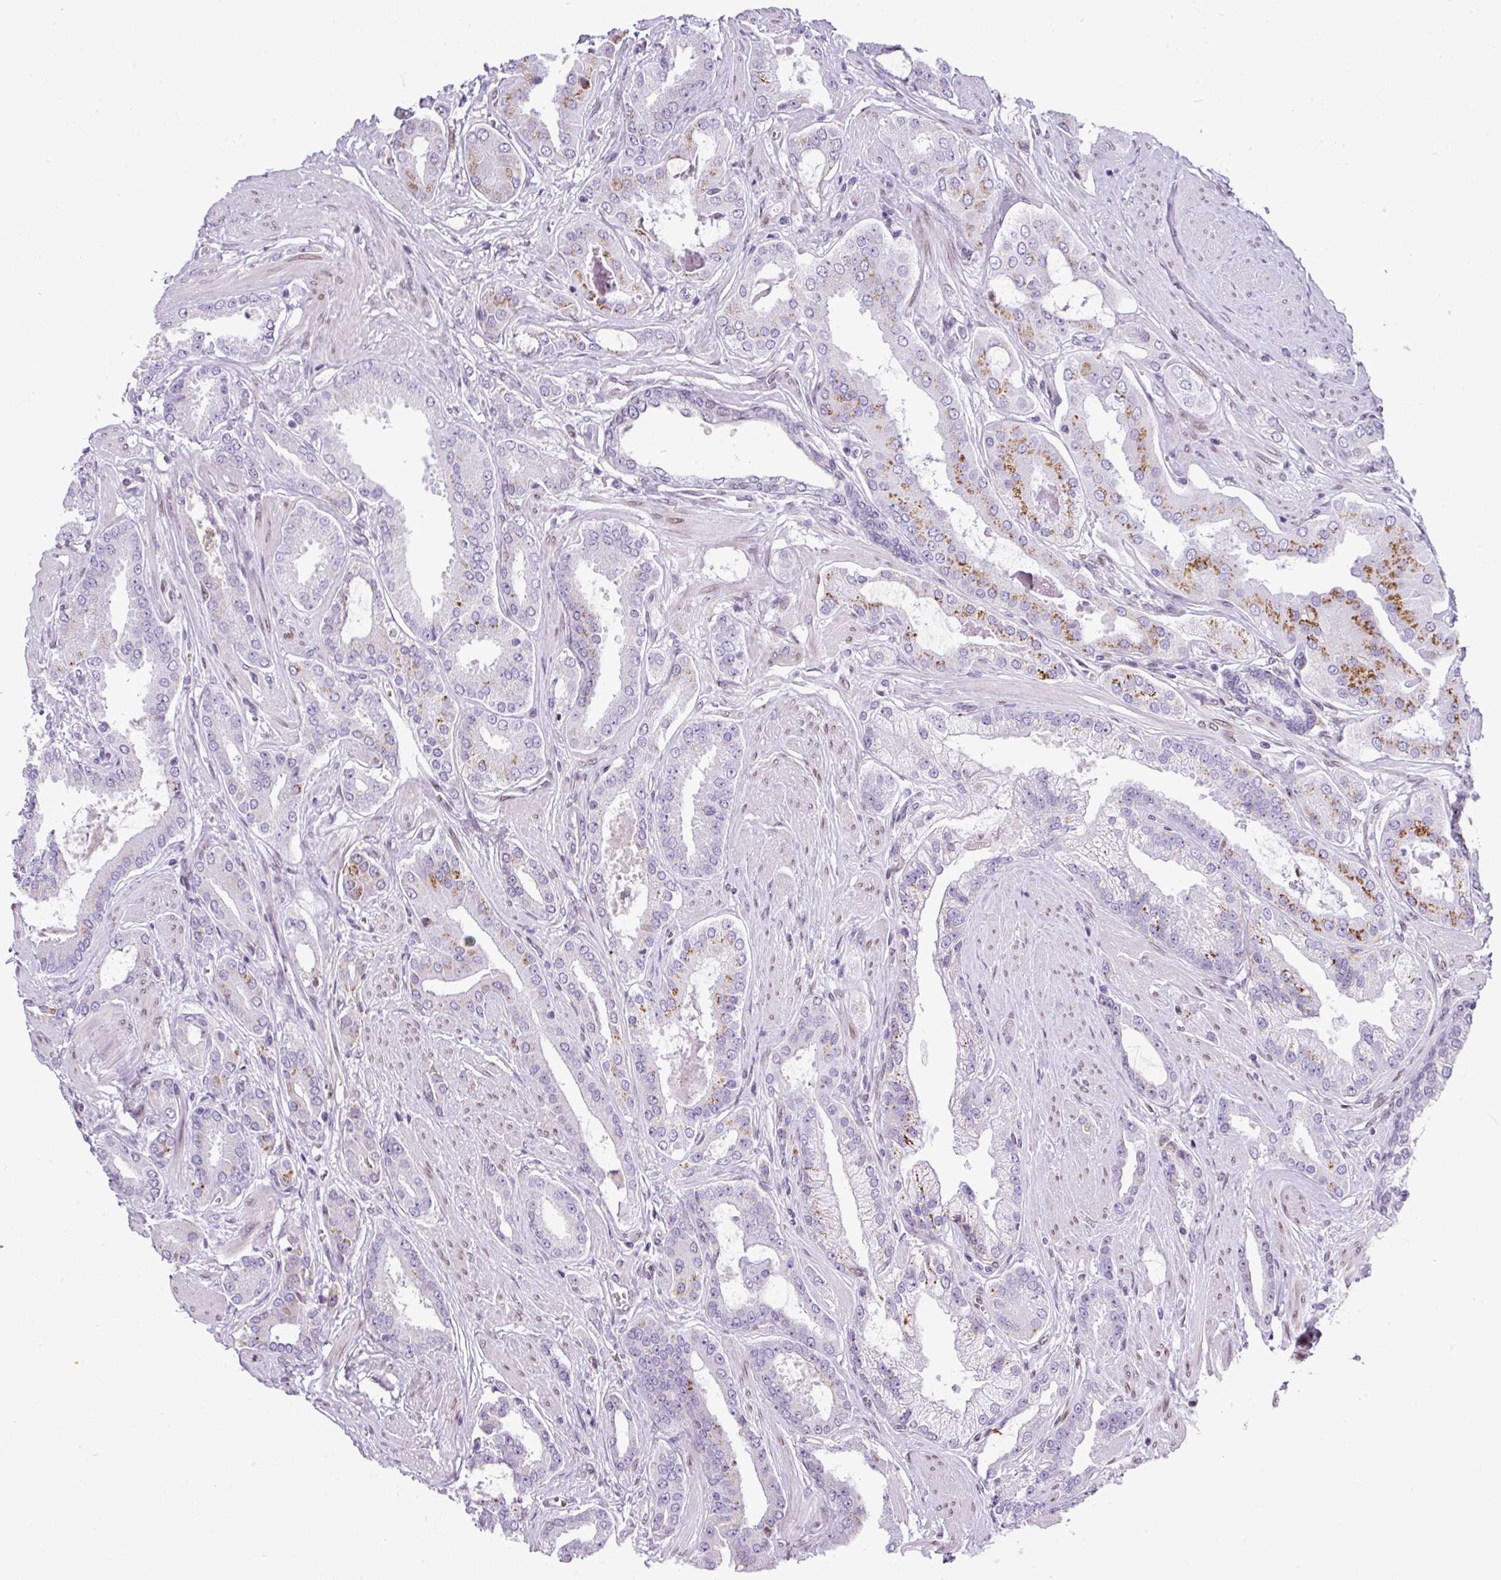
{"staining": {"intensity": "moderate", "quantity": "<25%", "location": "cytoplasmic/membranous"}, "tissue": "prostate cancer", "cell_type": "Tumor cells", "image_type": "cancer", "snomed": [{"axis": "morphology", "description": "Adenocarcinoma, Low grade"}, {"axis": "topography", "description": "Prostate"}], "caption": "A low amount of moderate cytoplasmic/membranous expression is present in approximately <25% of tumor cells in adenocarcinoma (low-grade) (prostate) tissue. (DAB = brown stain, brightfield microscopy at high magnification).", "gene": "PLK1", "patient": {"sex": "male", "age": 42}}